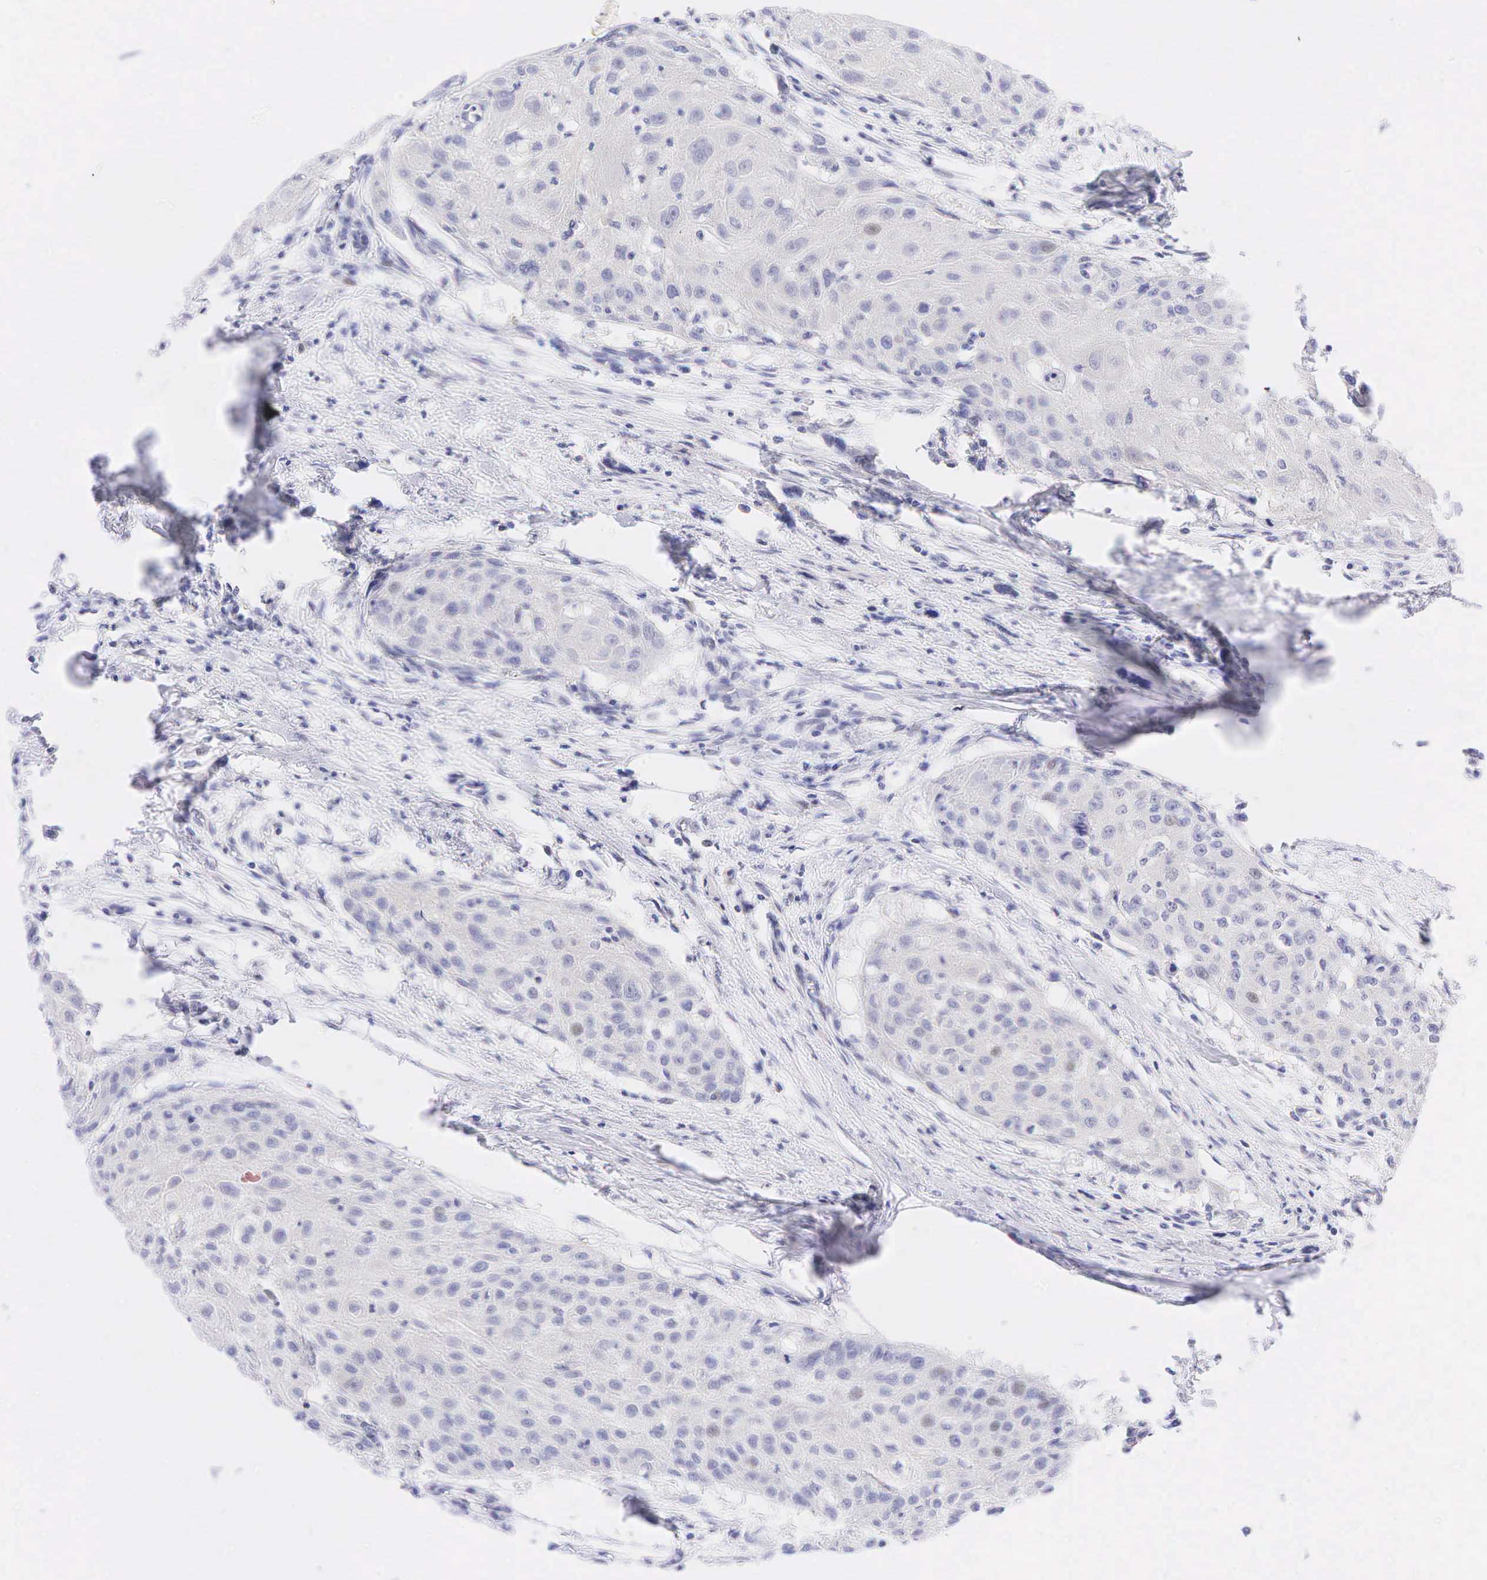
{"staining": {"intensity": "negative", "quantity": "none", "location": "none"}, "tissue": "head and neck cancer", "cell_type": "Tumor cells", "image_type": "cancer", "snomed": [{"axis": "morphology", "description": "Squamous cell carcinoma, NOS"}, {"axis": "topography", "description": "Head-Neck"}], "caption": "Immunohistochemistry (IHC) of head and neck squamous cell carcinoma demonstrates no positivity in tumor cells.", "gene": "AR", "patient": {"sex": "male", "age": 64}}